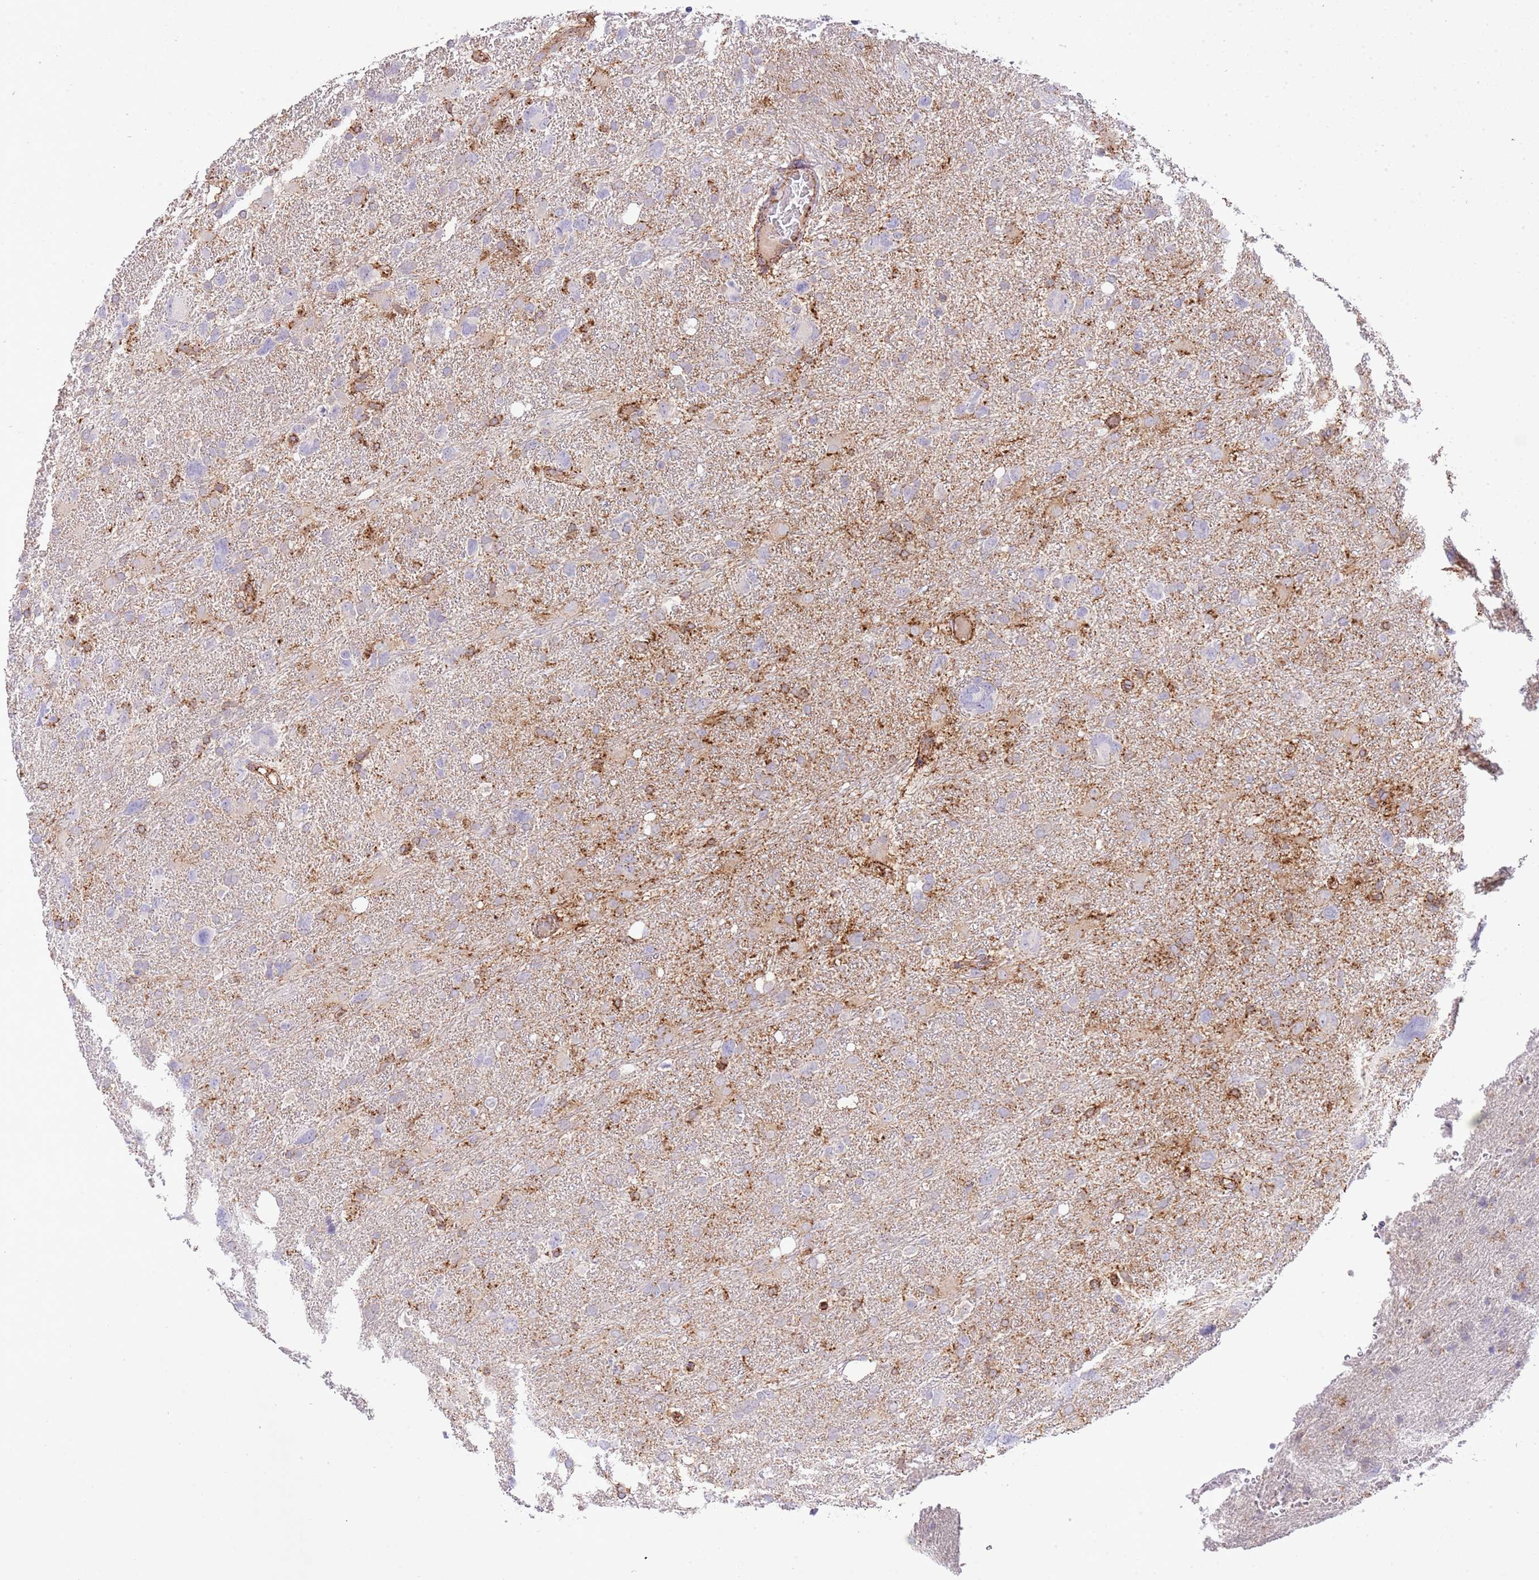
{"staining": {"intensity": "moderate", "quantity": "<25%", "location": "cytoplasmic/membranous"}, "tissue": "glioma", "cell_type": "Tumor cells", "image_type": "cancer", "snomed": [{"axis": "morphology", "description": "Glioma, malignant, High grade"}, {"axis": "topography", "description": "Brain"}], "caption": "IHC of human malignant glioma (high-grade) exhibits low levels of moderate cytoplasmic/membranous expression in approximately <25% of tumor cells.", "gene": "ABHD17A", "patient": {"sex": "male", "age": 61}}